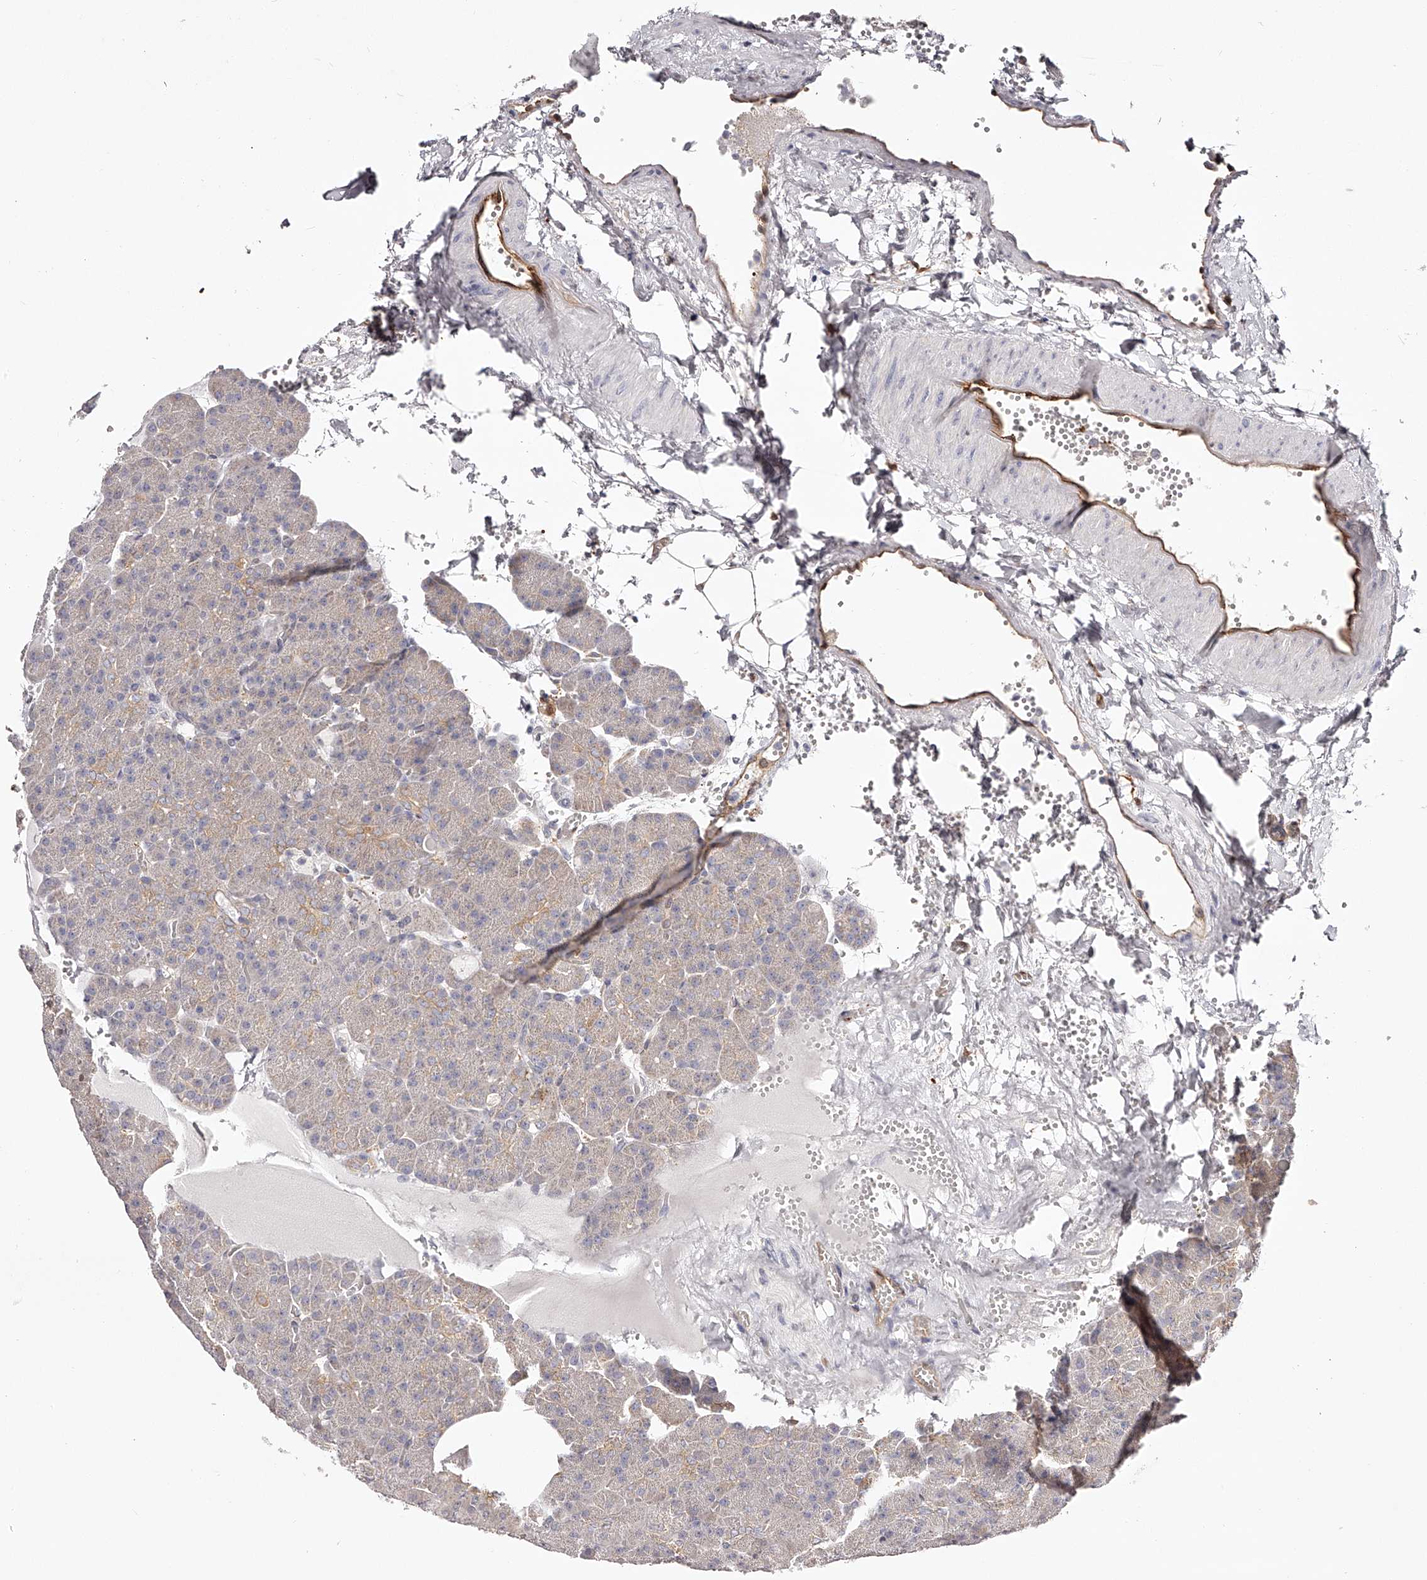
{"staining": {"intensity": "moderate", "quantity": "25%-75%", "location": "cytoplasmic/membranous"}, "tissue": "pancreas", "cell_type": "Exocrine glandular cells", "image_type": "normal", "snomed": [{"axis": "morphology", "description": "Normal tissue, NOS"}, {"axis": "morphology", "description": "Carcinoid, malignant, NOS"}, {"axis": "topography", "description": "Pancreas"}], "caption": "An IHC micrograph of unremarkable tissue is shown. Protein staining in brown labels moderate cytoplasmic/membranous positivity in pancreas within exocrine glandular cells.", "gene": "LAP3", "patient": {"sex": "female", "age": 35}}